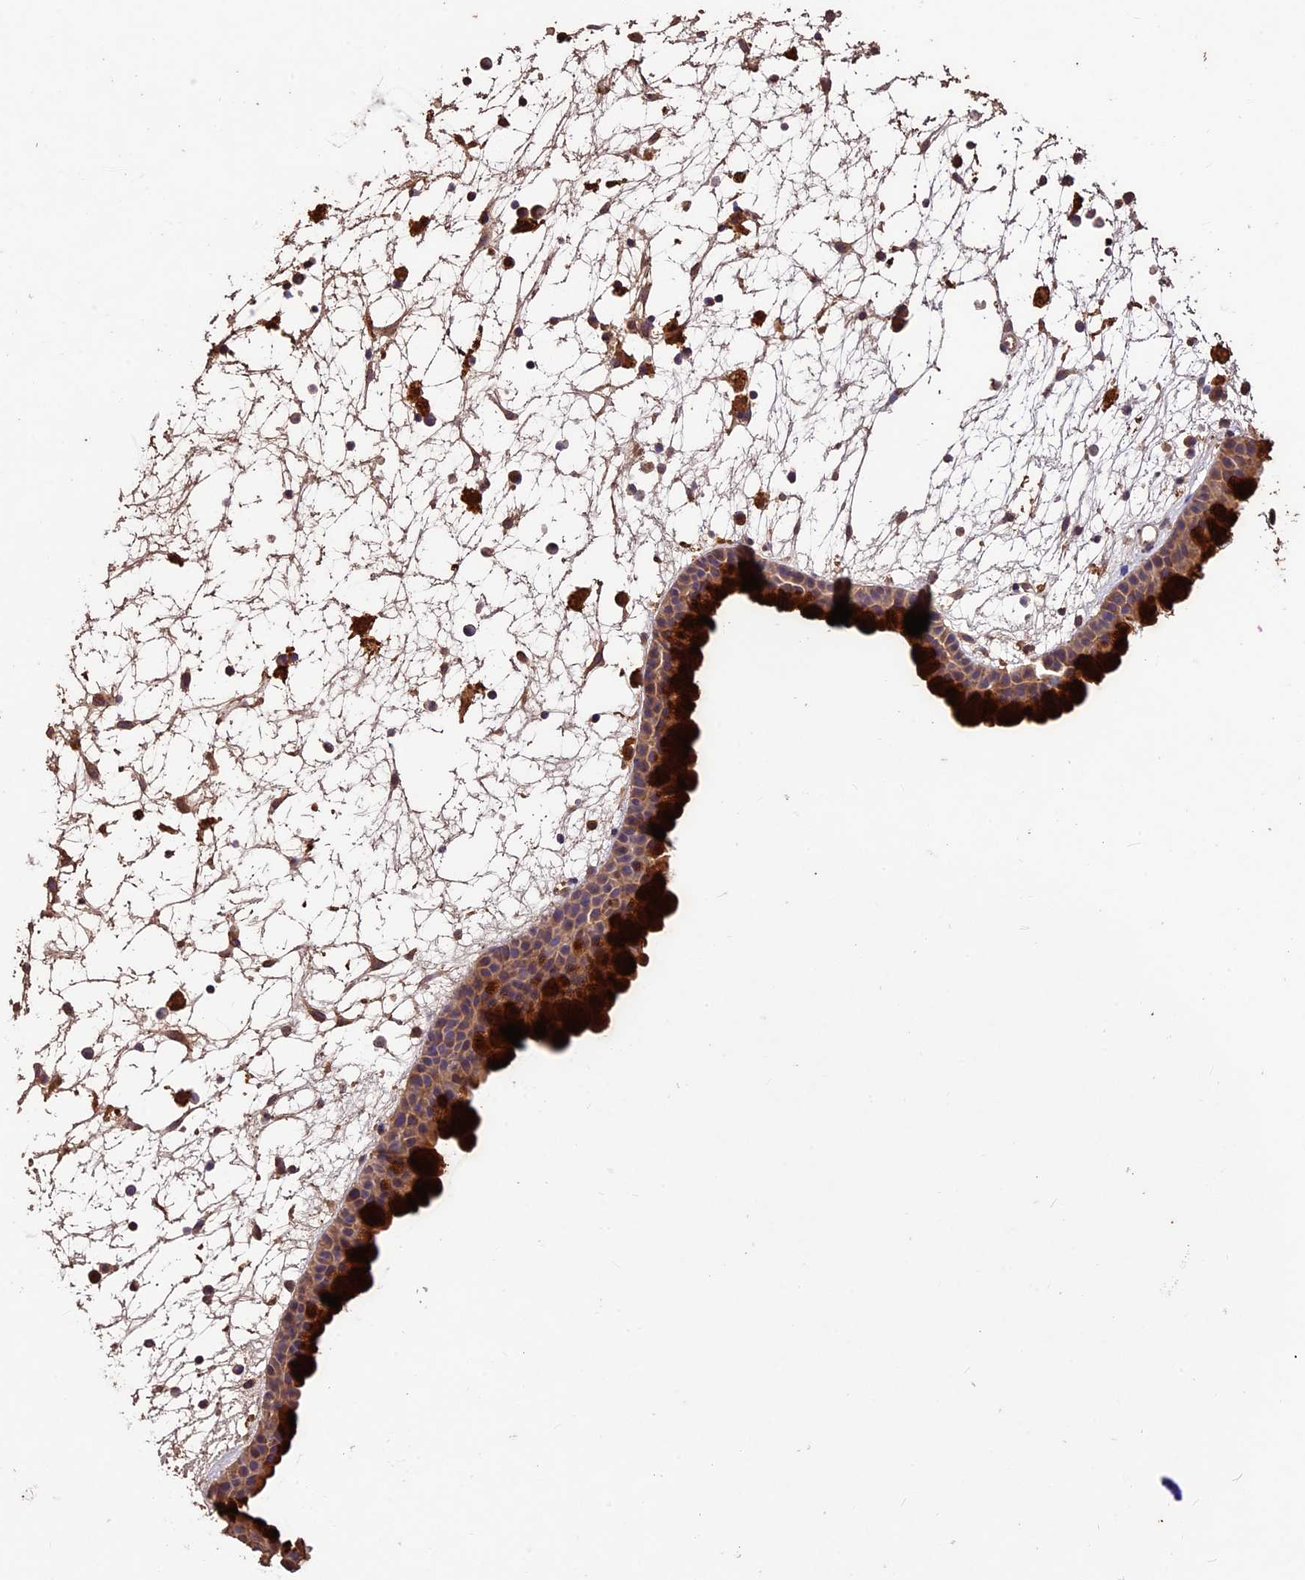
{"staining": {"intensity": "strong", "quantity": ">75%", "location": "cytoplasmic/membranous"}, "tissue": "nasopharynx", "cell_type": "Respiratory epithelial cells", "image_type": "normal", "snomed": [{"axis": "morphology", "description": "Normal tissue, NOS"}, {"axis": "morphology", "description": "Inflammation, NOS"}, {"axis": "morphology", "description": "Malignant melanoma, Metastatic site"}, {"axis": "topography", "description": "Nasopharynx"}], "caption": "Immunohistochemistry (IHC) histopathology image of benign nasopharynx stained for a protein (brown), which demonstrates high levels of strong cytoplasmic/membranous staining in approximately >75% of respiratory epithelial cells.", "gene": "CRLF1", "patient": {"sex": "male", "age": 70}}